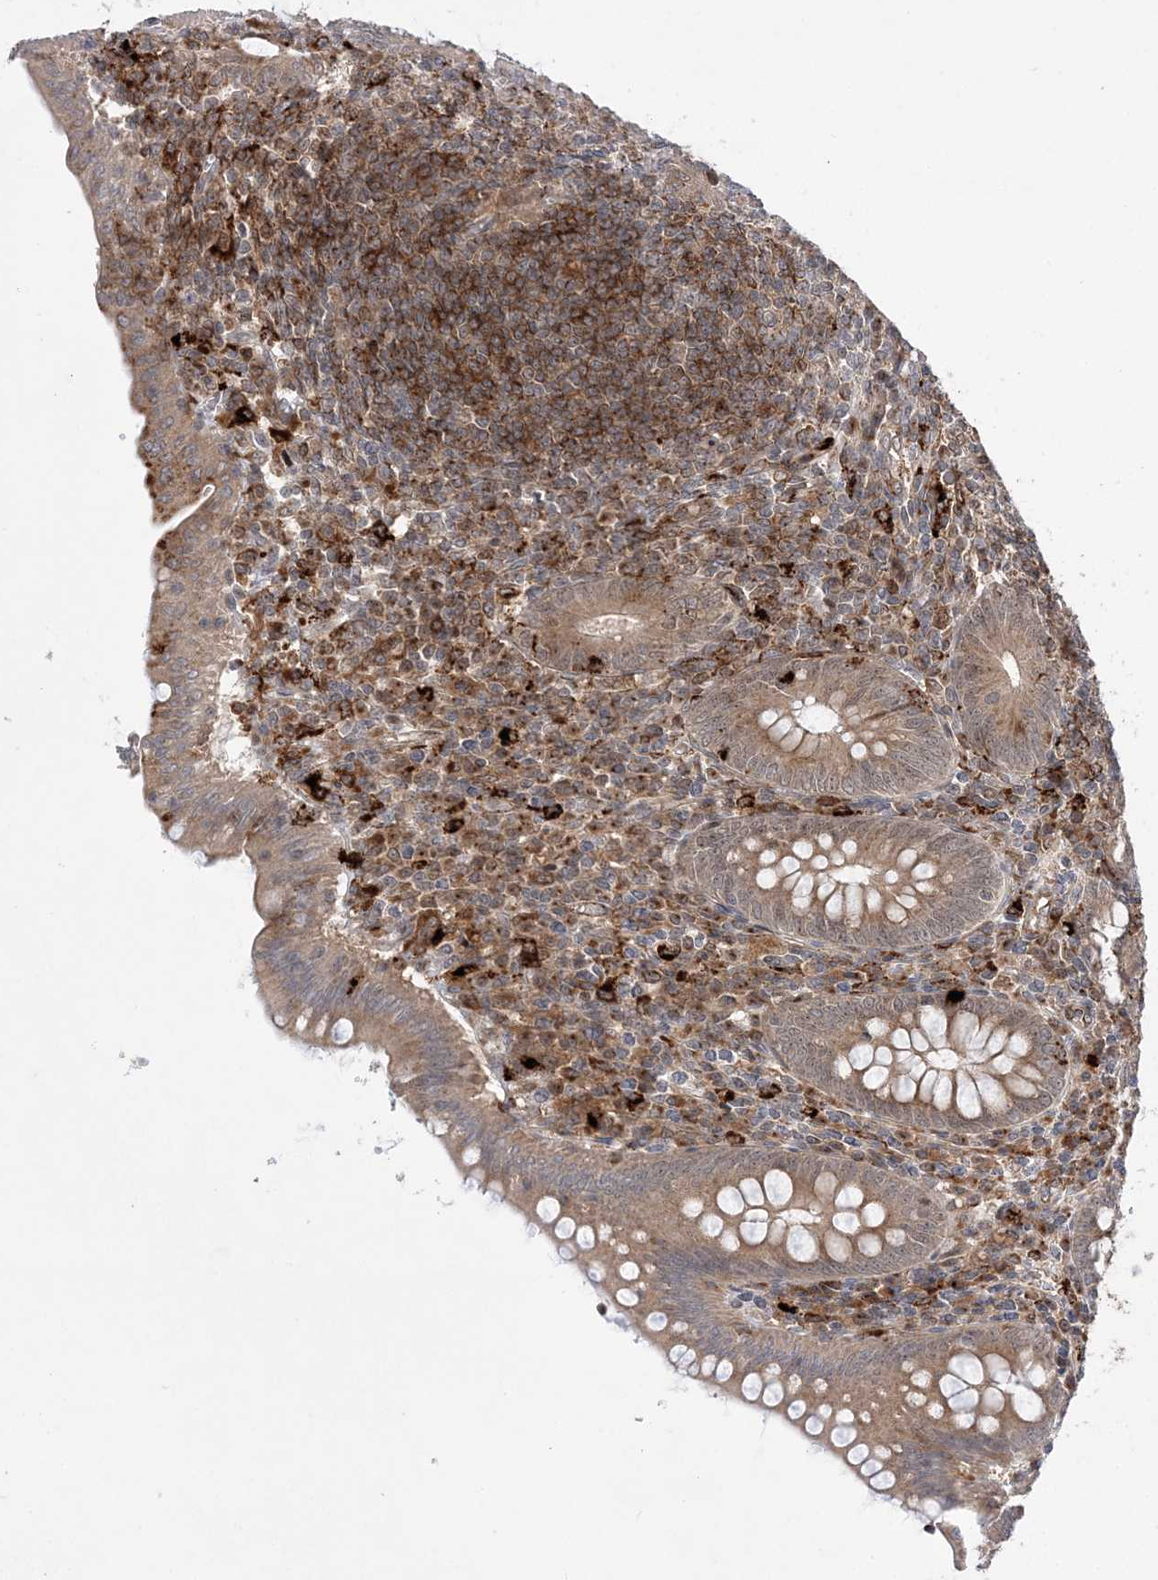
{"staining": {"intensity": "moderate", "quantity": ">75%", "location": "cytoplasmic/membranous"}, "tissue": "appendix", "cell_type": "Glandular cells", "image_type": "normal", "snomed": [{"axis": "morphology", "description": "Normal tissue, NOS"}, {"axis": "topography", "description": "Appendix"}], "caption": "DAB immunohistochemical staining of unremarkable appendix reveals moderate cytoplasmic/membranous protein staining in about >75% of glandular cells.", "gene": "ANAPC15", "patient": {"sex": "male", "age": 14}}